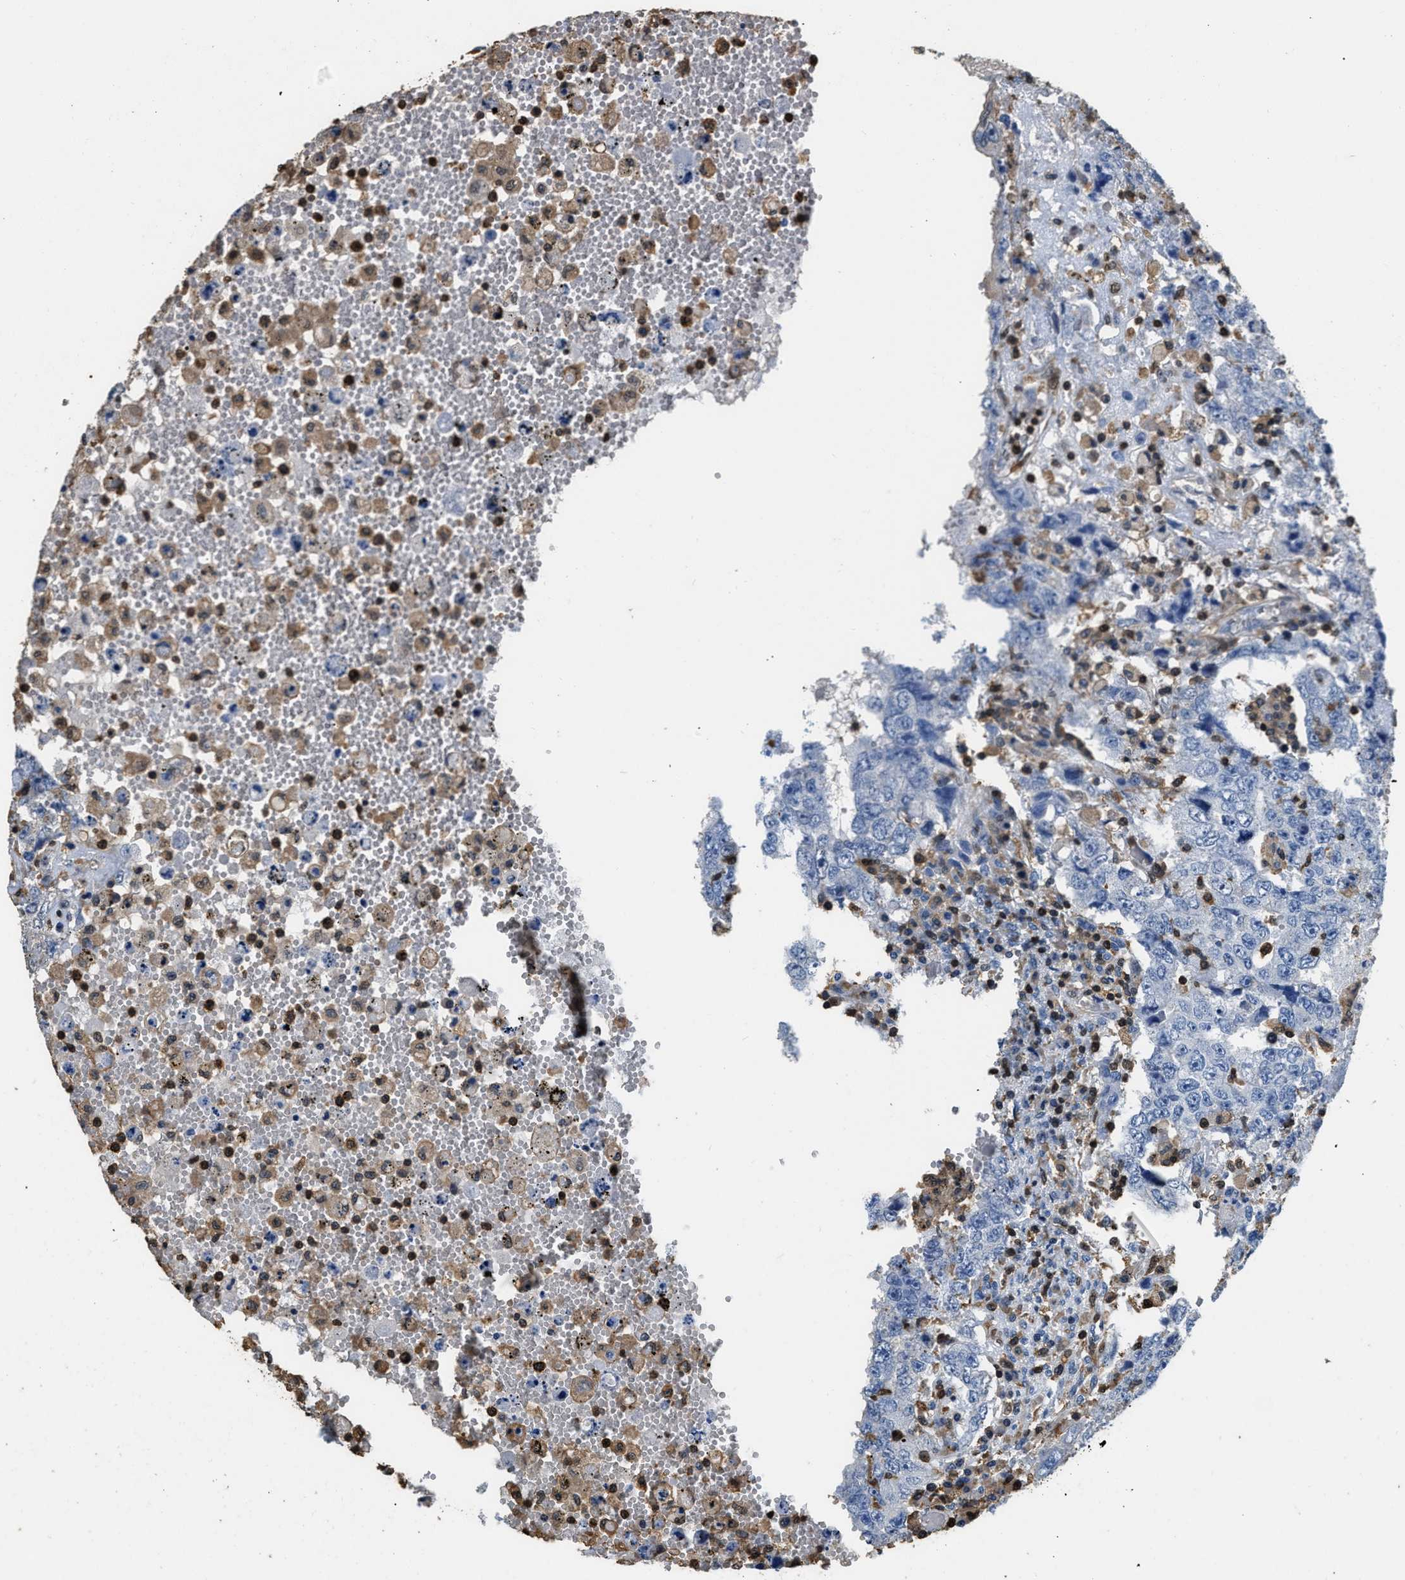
{"staining": {"intensity": "negative", "quantity": "none", "location": "none"}, "tissue": "testis cancer", "cell_type": "Tumor cells", "image_type": "cancer", "snomed": [{"axis": "morphology", "description": "Carcinoma, Embryonal, NOS"}, {"axis": "topography", "description": "Testis"}], "caption": "The image reveals no staining of tumor cells in testis embryonal carcinoma.", "gene": "ARHGDIB", "patient": {"sex": "male", "age": 26}}